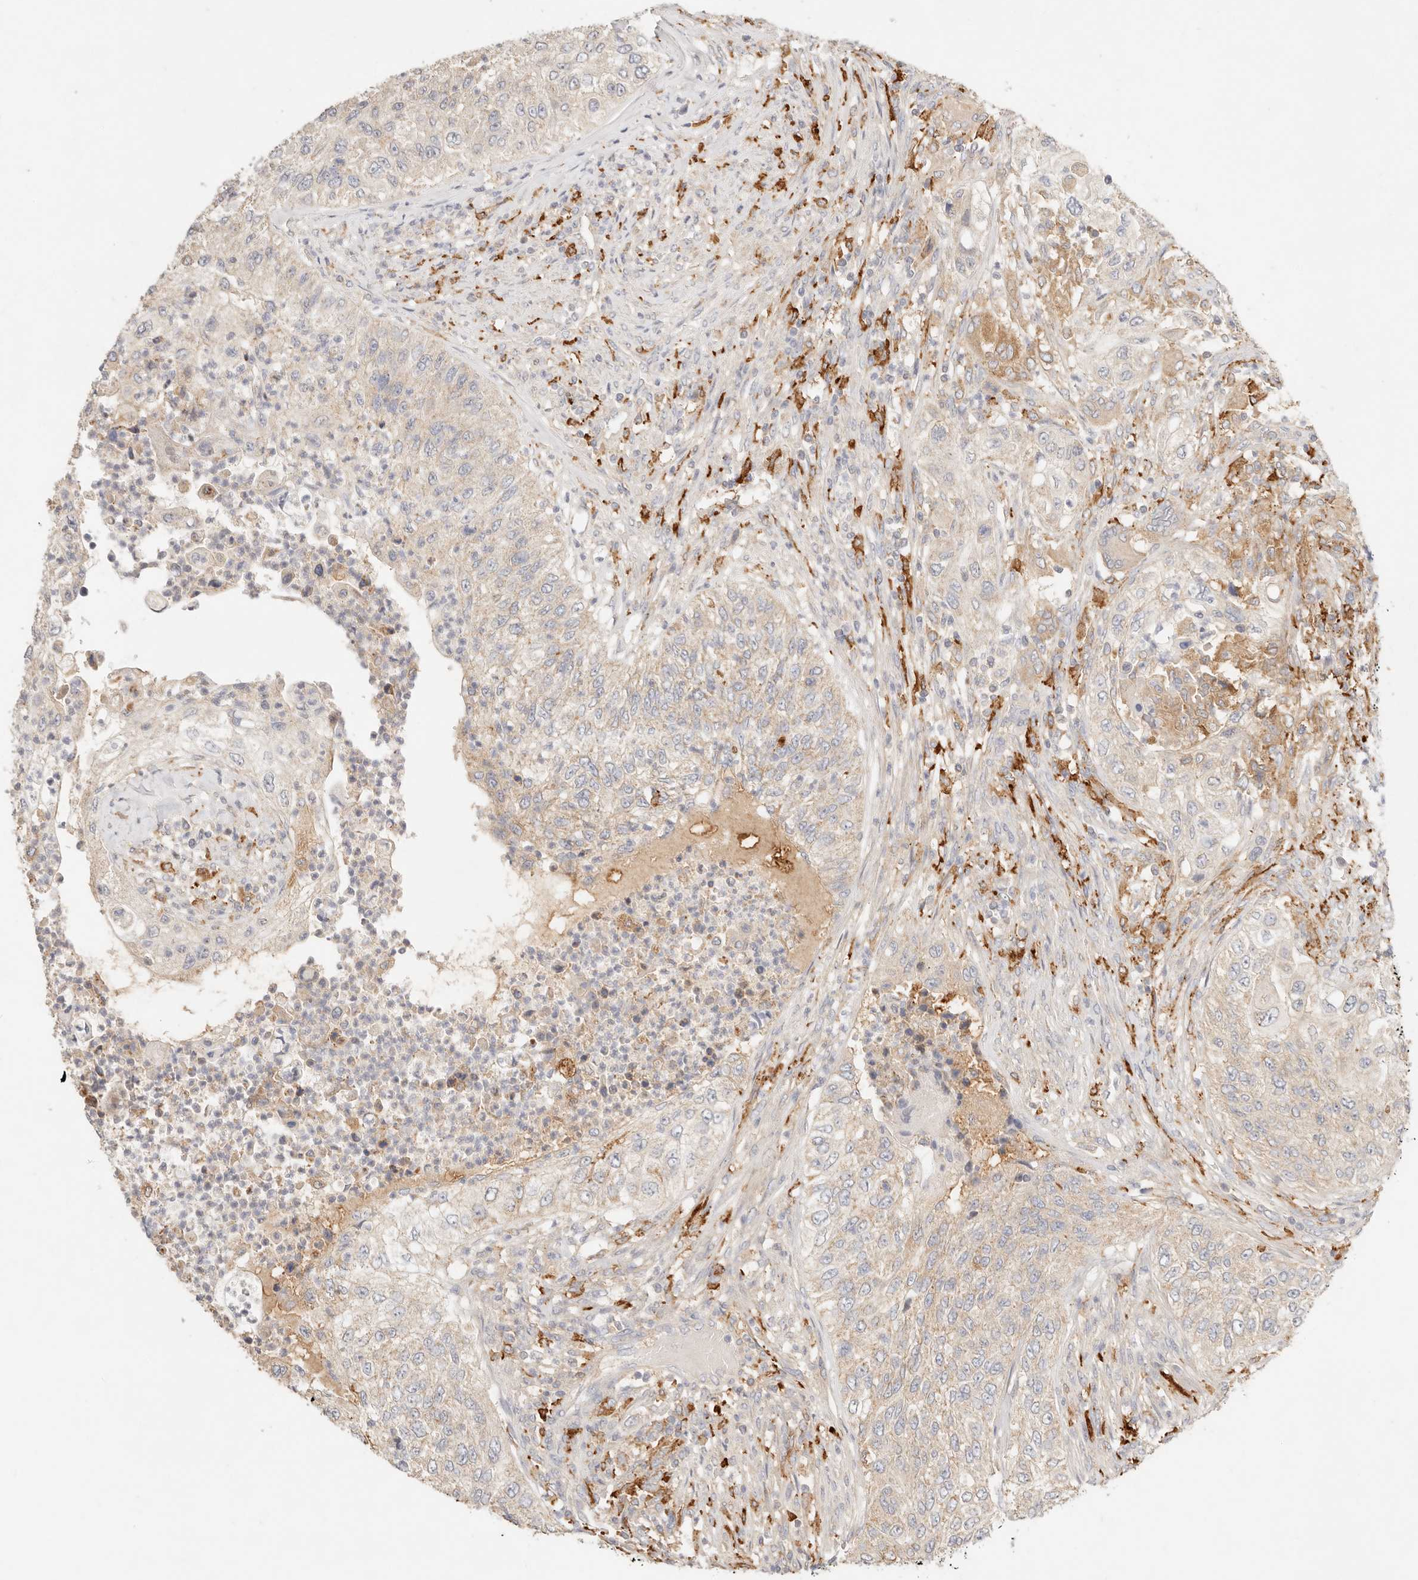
{"staining": {"intensity": "weak", "quantity": "25%-75%", "location": "cytoplasmic/membranous"}, "tissue": "urothelial cancer", "cell_type": "Tumor cells", "image_type": "cancer", "snomed": [{"axis": "morphology", "description": "Urothelial carcinoma, High grade"}, {"axis": "topography", "description": "Urinary bladder"}], "caption": "Urothelial cancer was stained to show a protein in brown. There is low levels of weak cytoplasmic/membranous staining in approximately 25%-75% of tumor cells. (DAB (3,3'-diaminobenzidine) = brown stain, brightfield microscopy at high magnification).", "gene": "HK2", "patient": {"sex": "female", "age": 60}}